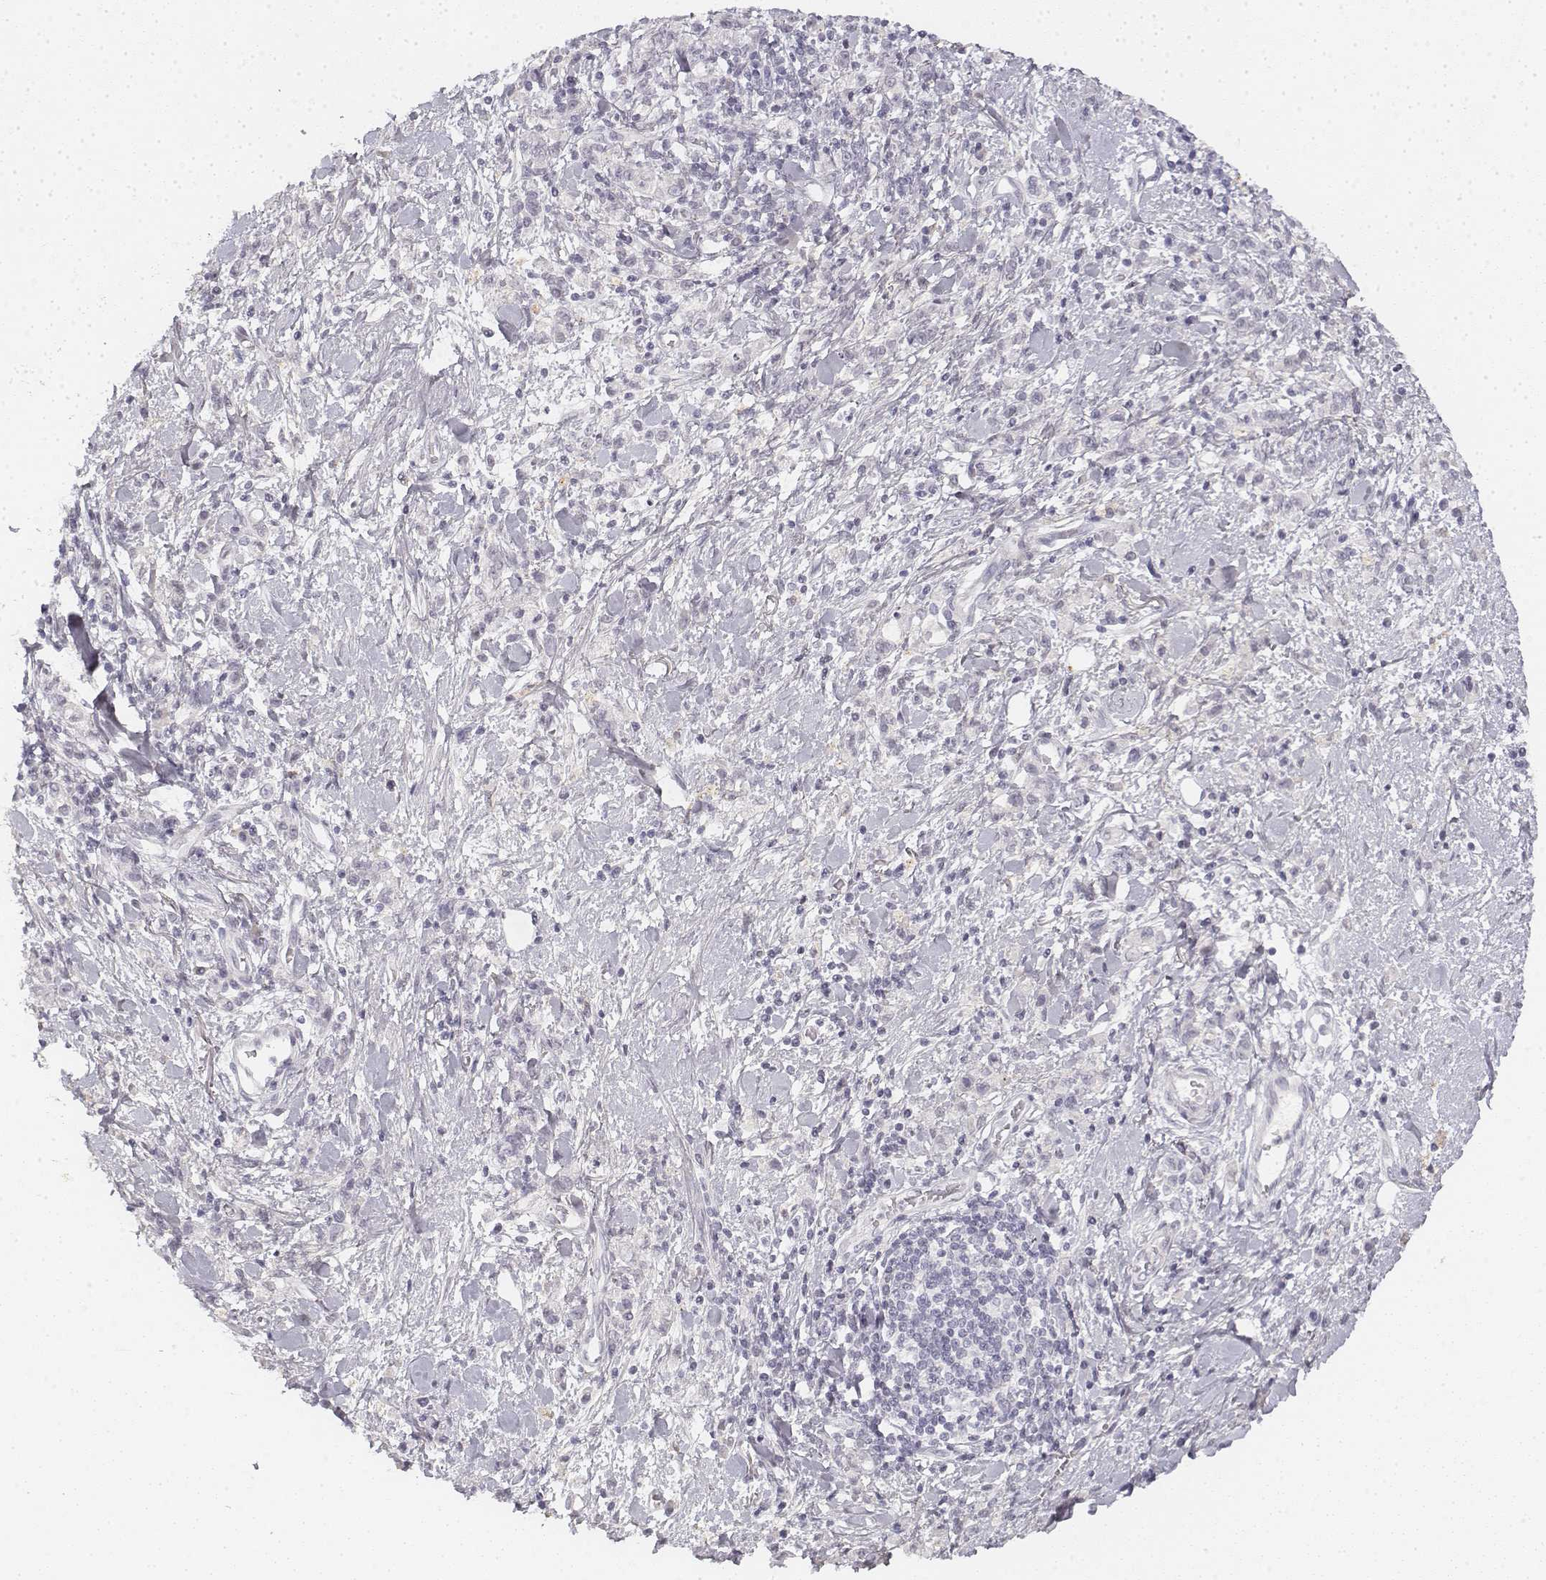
{"staining": {"intensity": "negative", "quantity": "none", "location": "none"}, "tissue": "stomach cancer", "cell_type": "Tumor cells", "image_type": "cancer", "snomed": [{"axis": "morphology", "description": "Adenocarcinoma, NOS"}, {"axis": "topography", "description": "Stomach"}], "caption": "Human adenocarcinoma (stomach) stained for a protein using IHC shows no expression in tumor cells.", "gene": "KRT84", "patient": {"sex": "male", "age": 77}}